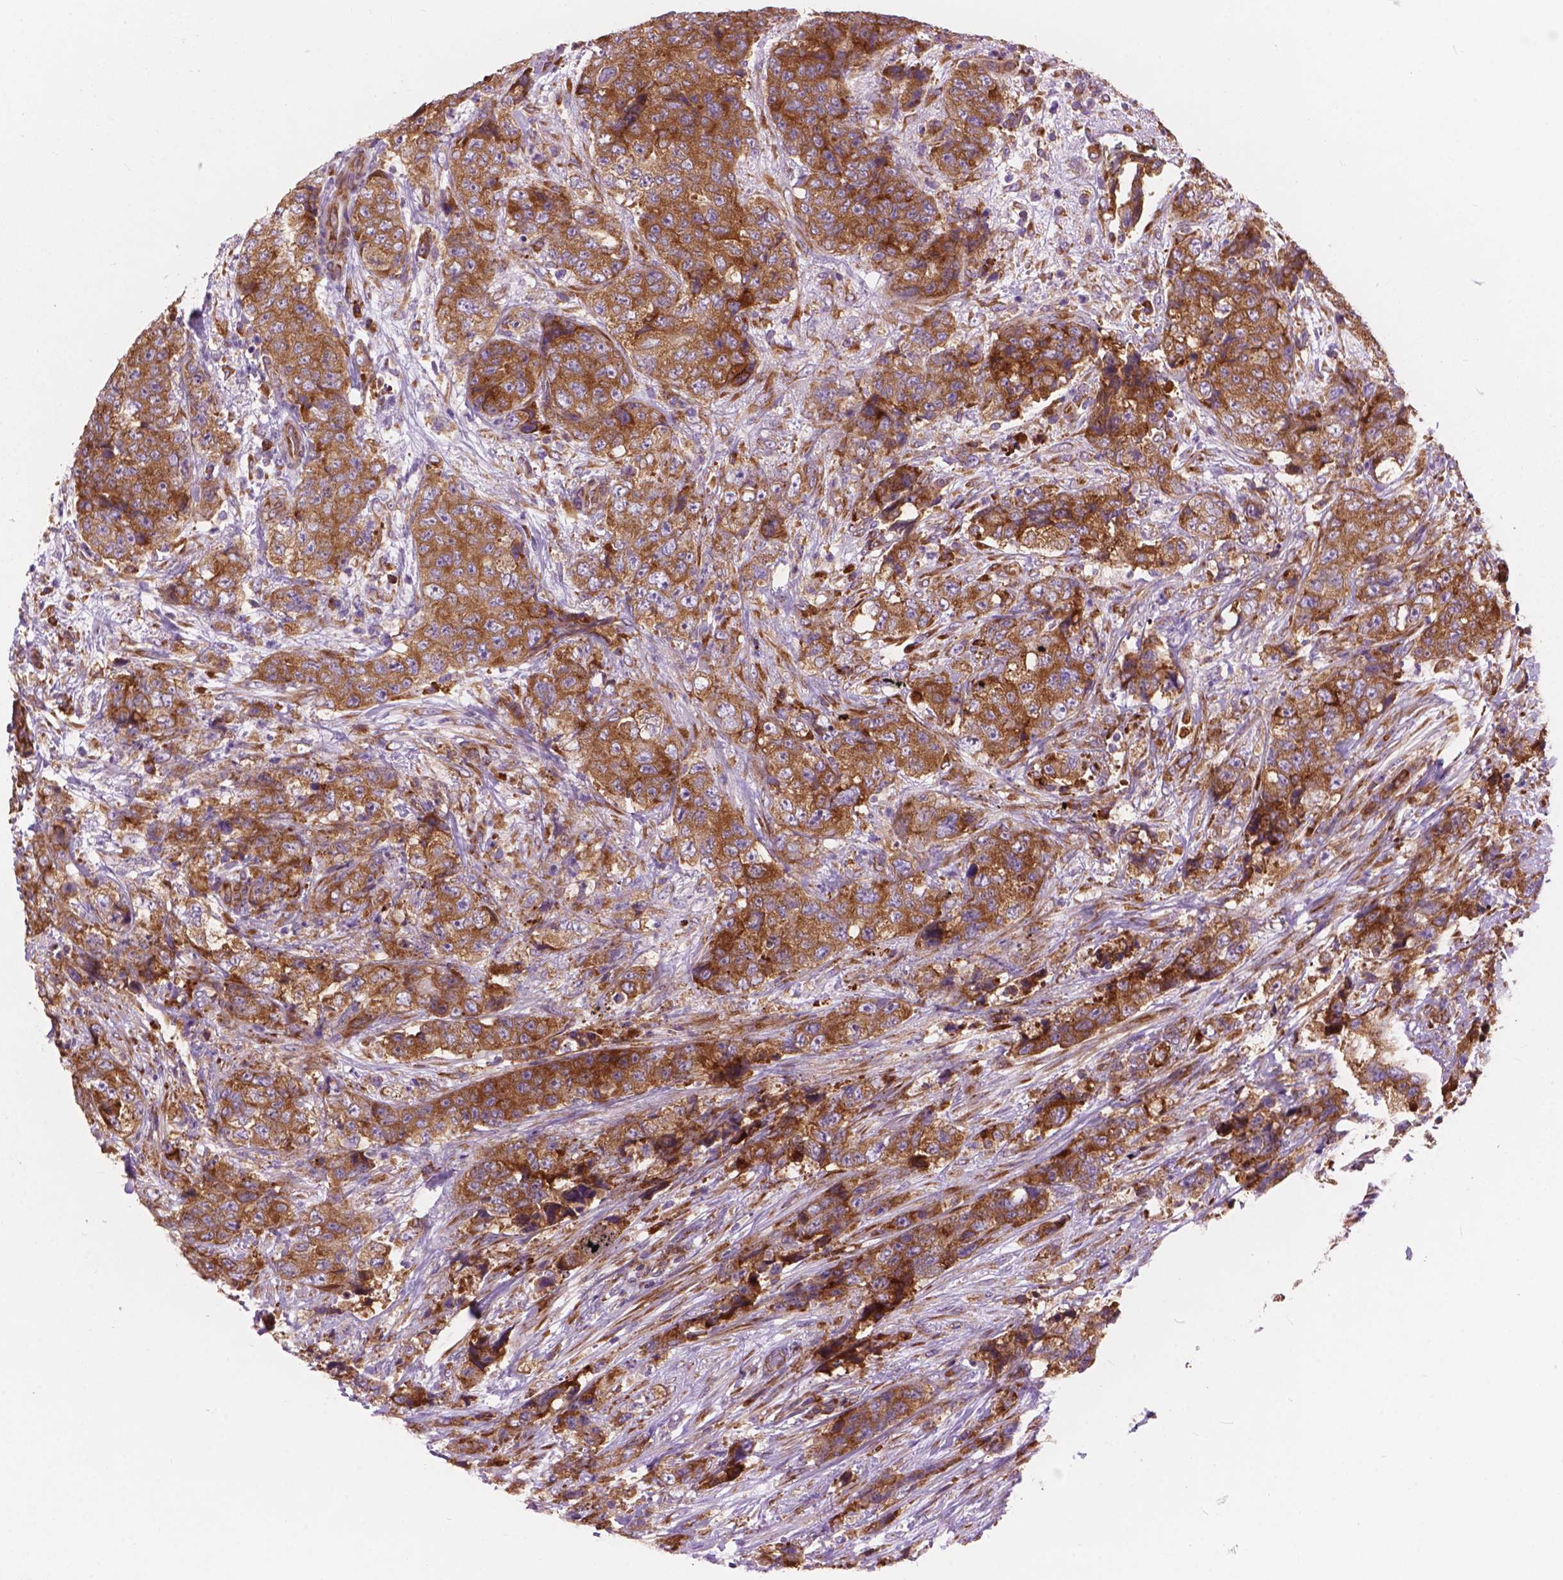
{"staining": {"intensity": "moderate", "quantity": ">75%", "location": "cytoplasmic/membranous"}, "tissue": "urothelial cancer", "cell_type": "Tumor cells", "image_type": "cancer", "snomed": [{"axis": "morphology", "description": "Urothelial carcinoma, High grade"}, {"axis": "topography", "description": "Urinary bladder"}], "caption": "Human urothelial carcinoma (high-grade) stained with a brown dye shows moderate cytoplasmic/membranous positive staining in approximately >75% of tumor cells.", "gene": "RPL37A", "patient": {"sex": "female", "age": 78}}